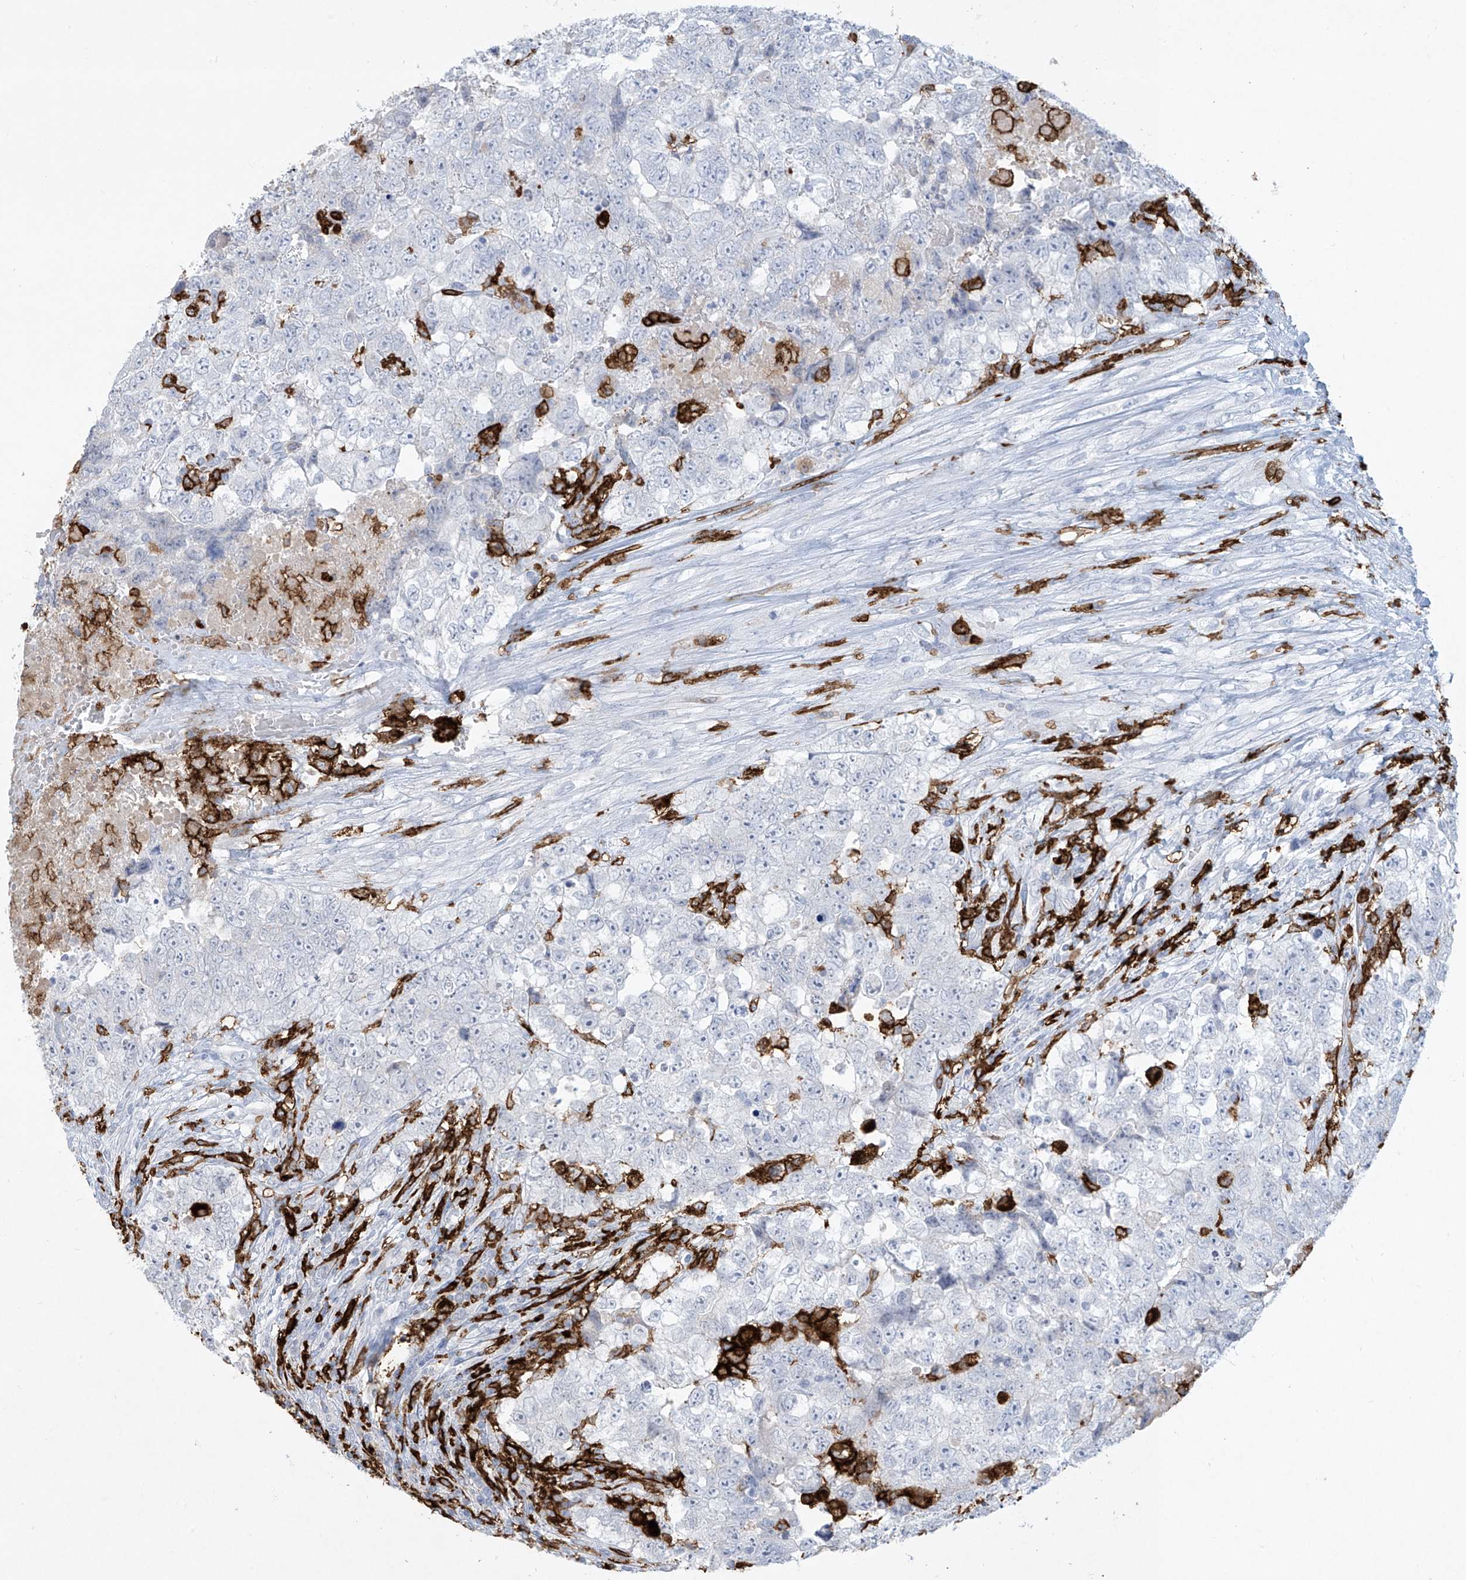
{"staining": {"intensity": "negative", "quantity": "none", "location": "none"}, "tissue": "testis cancer", "cell_type": "Tumor cells", "image_type": "cancer", "snomed": [{"axis": "morphology", "description": "Carcinoma, Embryonal, NOS"}, {"axis": "topography", "description": "Testis"}], "caption": "Immunohistochemistry of human testis embryonal carcinoma displays no staining in tumor cells.", "gene": "FCGR3A", "patient": {"sex": "male", "age": 37}}